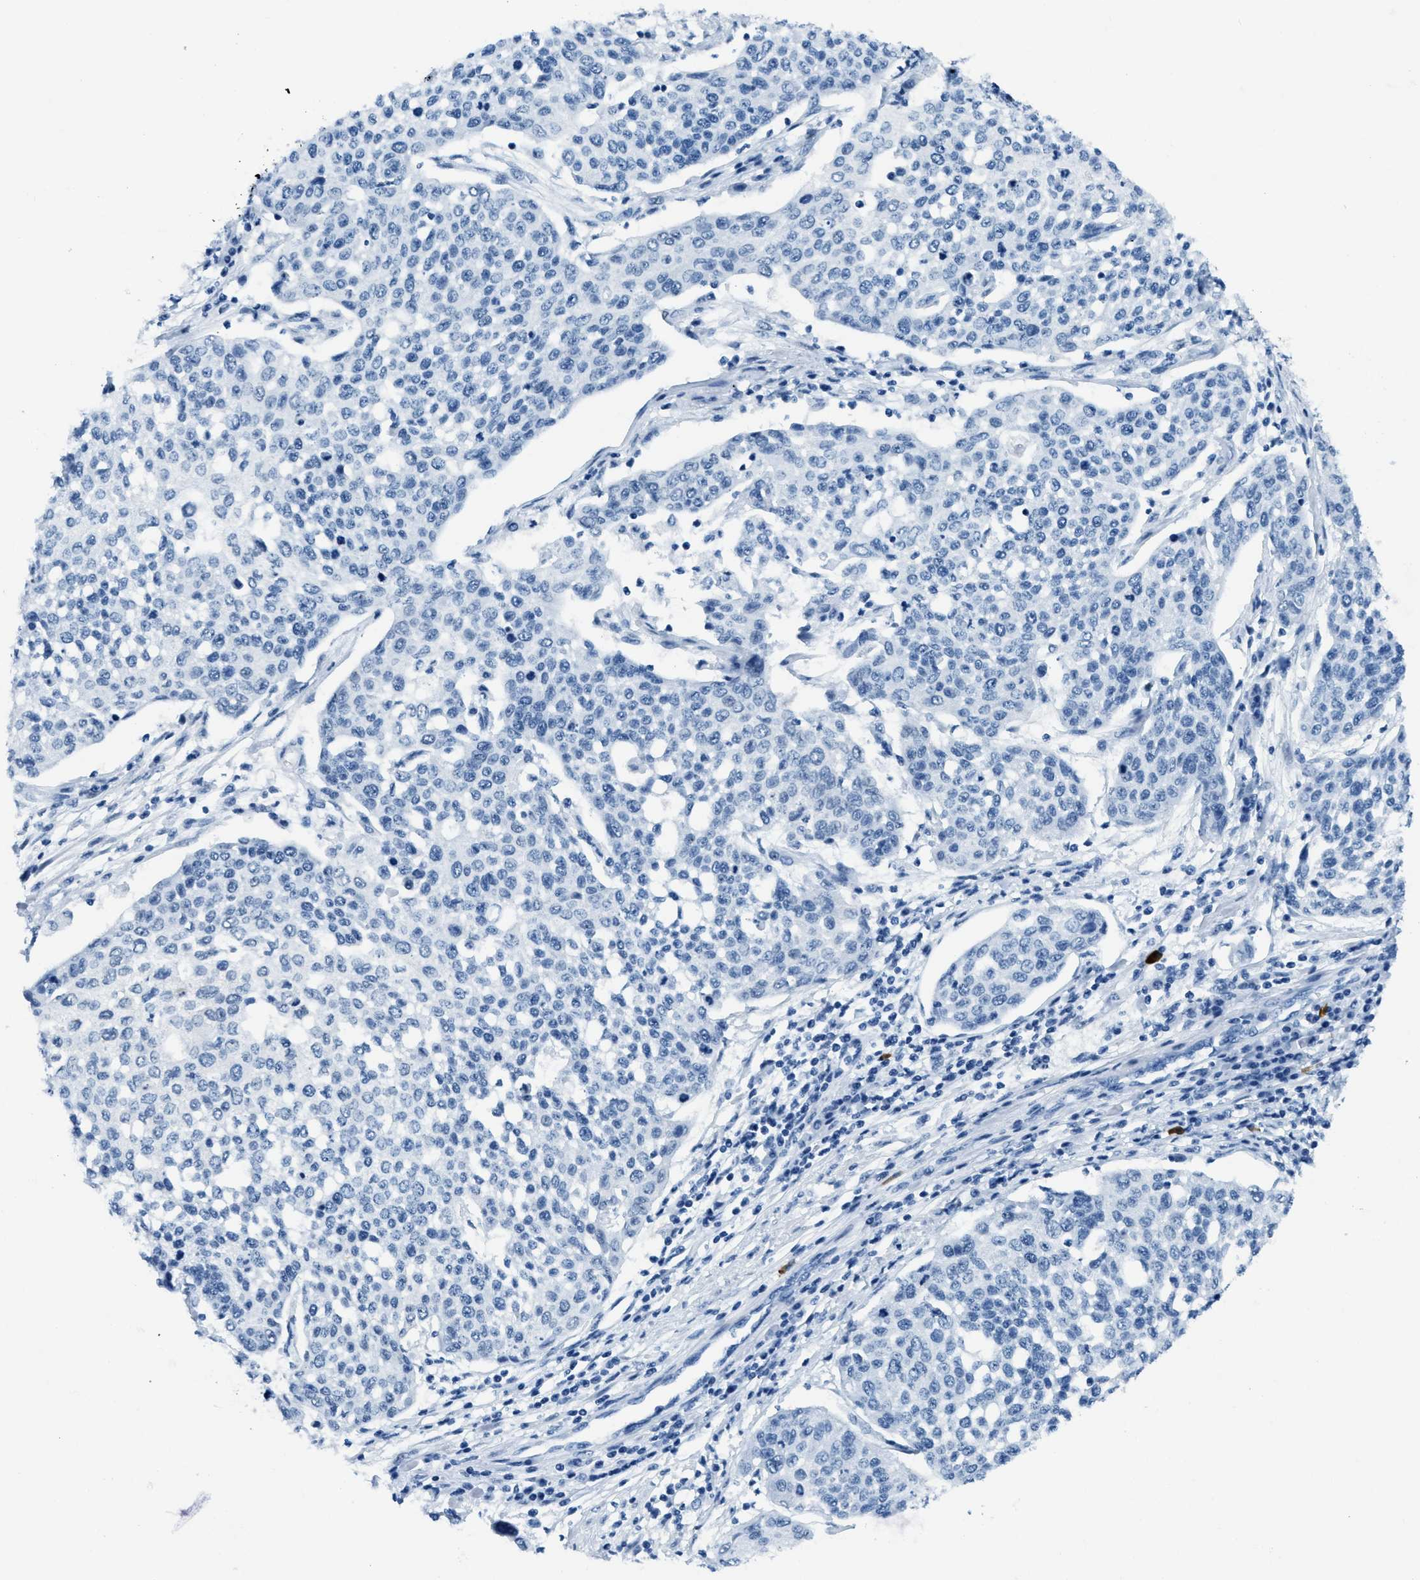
{"staining": {"intensity": "negative", "quantity": "none", "location": "none"}, "tissue": "cervical cancer", "cell_type": "Tumor cells", "image_type": "cancer", "snomed": [{"axis": "morphology", "description": "Squamous cell carcinoma, NOS"}, {"axis": "topography", "description": "Cervix"}], "caption": "Immunohistochemistry histopathology image of neoplastic tissue: cervical cancer stained with DAB displays no significant protein positivity in tumor cells. (Stains: DAB IHC with hematoxylin counter stain, Microscopy: brightfield microscopy at high magnification).", "gene": "PLA2G2A", "patient": {"sex": "female", "age": 34}}